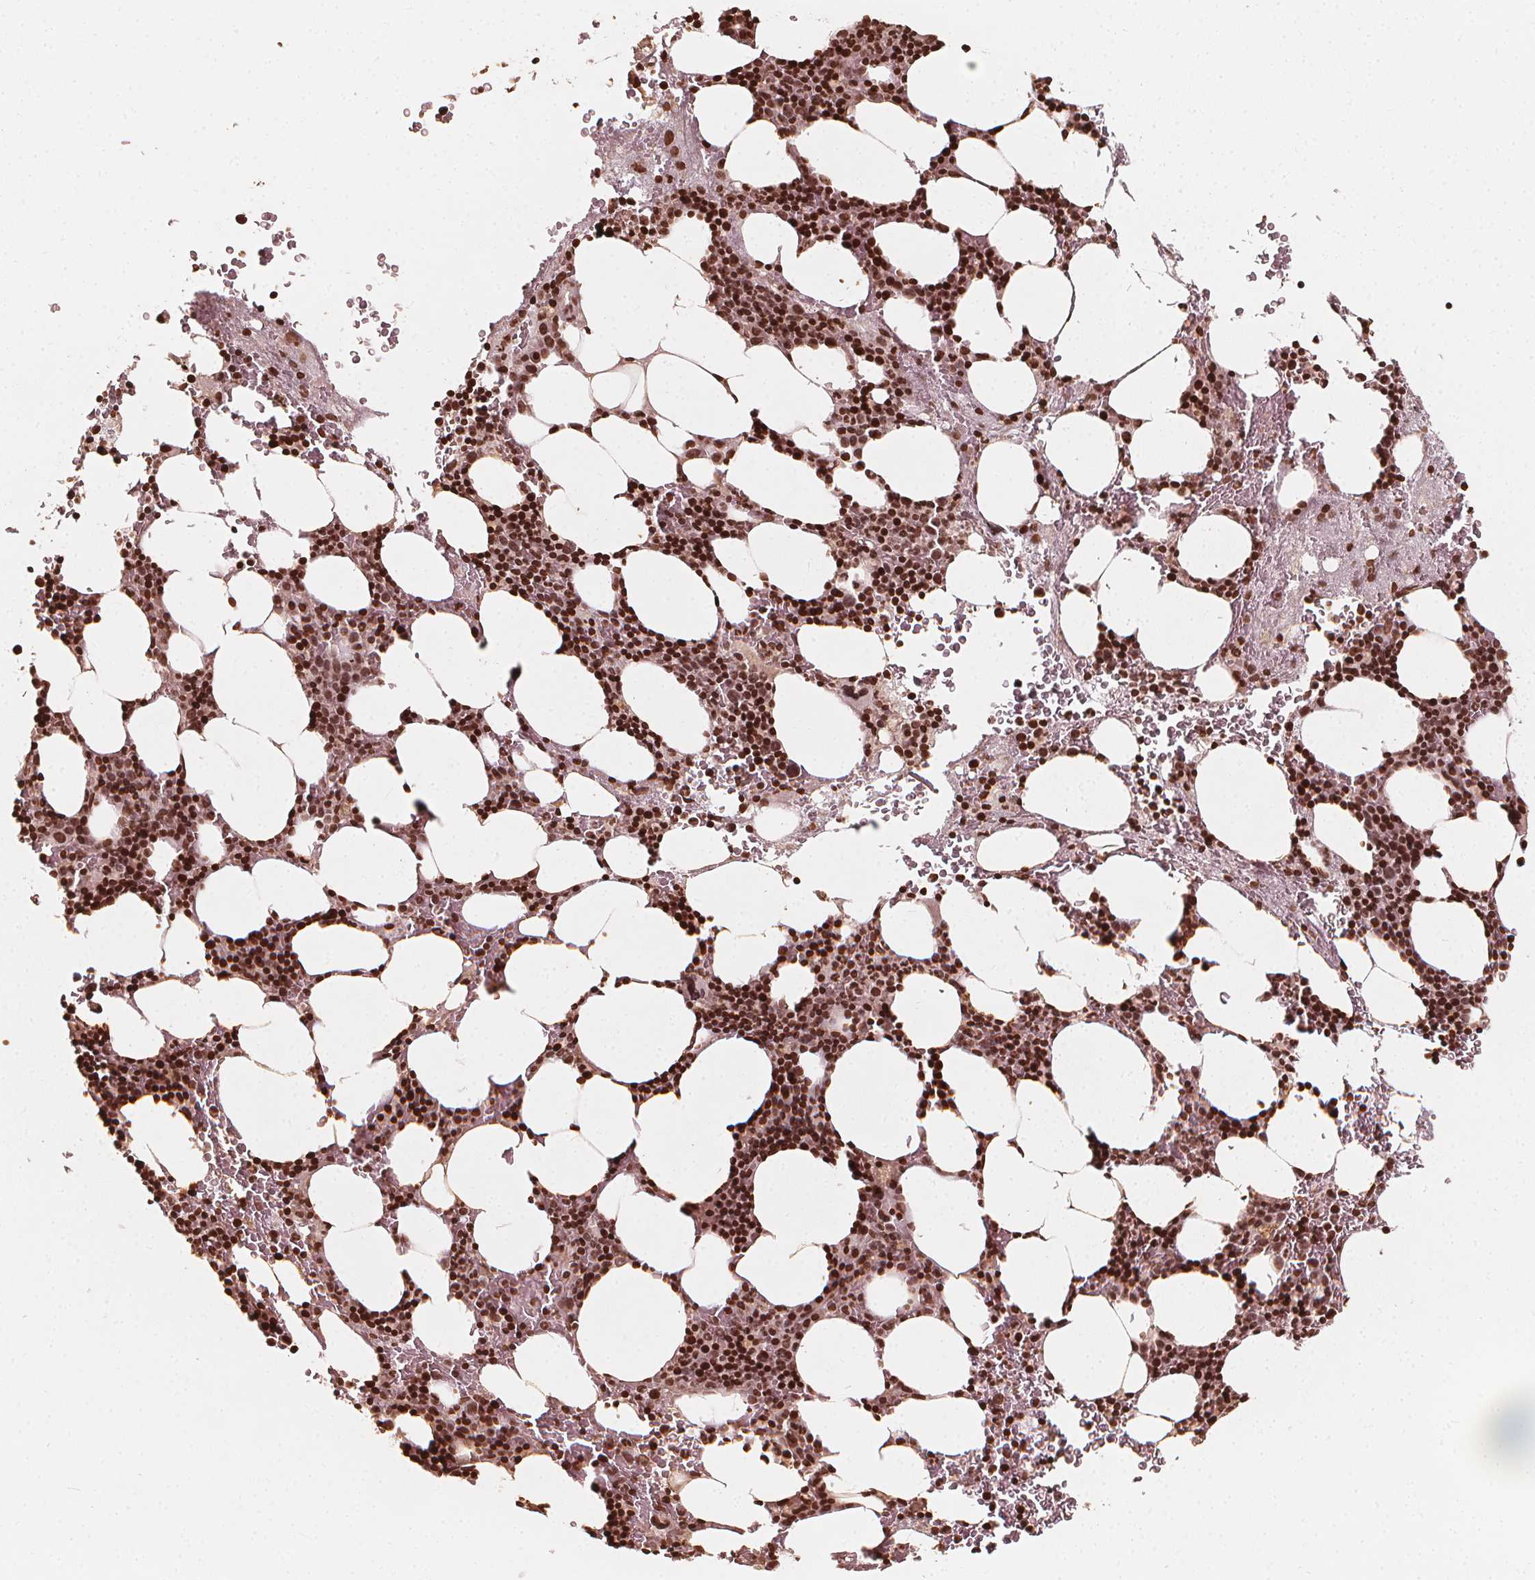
{"staining": {"intensity": "strong", "quantity": ">75%", "location": "nuclear"}, "tissue": "bone marrow", "cell_type": "Hematopoietic cells", "image_type": "normal", "snomed": [{"axis": "morphology", "description": "Normal tissue, NOS"}, {"axis": "topography", "description": "Bone marrow"}], "caption": "Bone marrow stained with IHC shows strong nuclear positivity in about >75% of hematopoietic cells. (IHC, brightfield microscopy, high magnification).", "gene": "H3C14", "patient": {"sex": "male", "age": 77}}